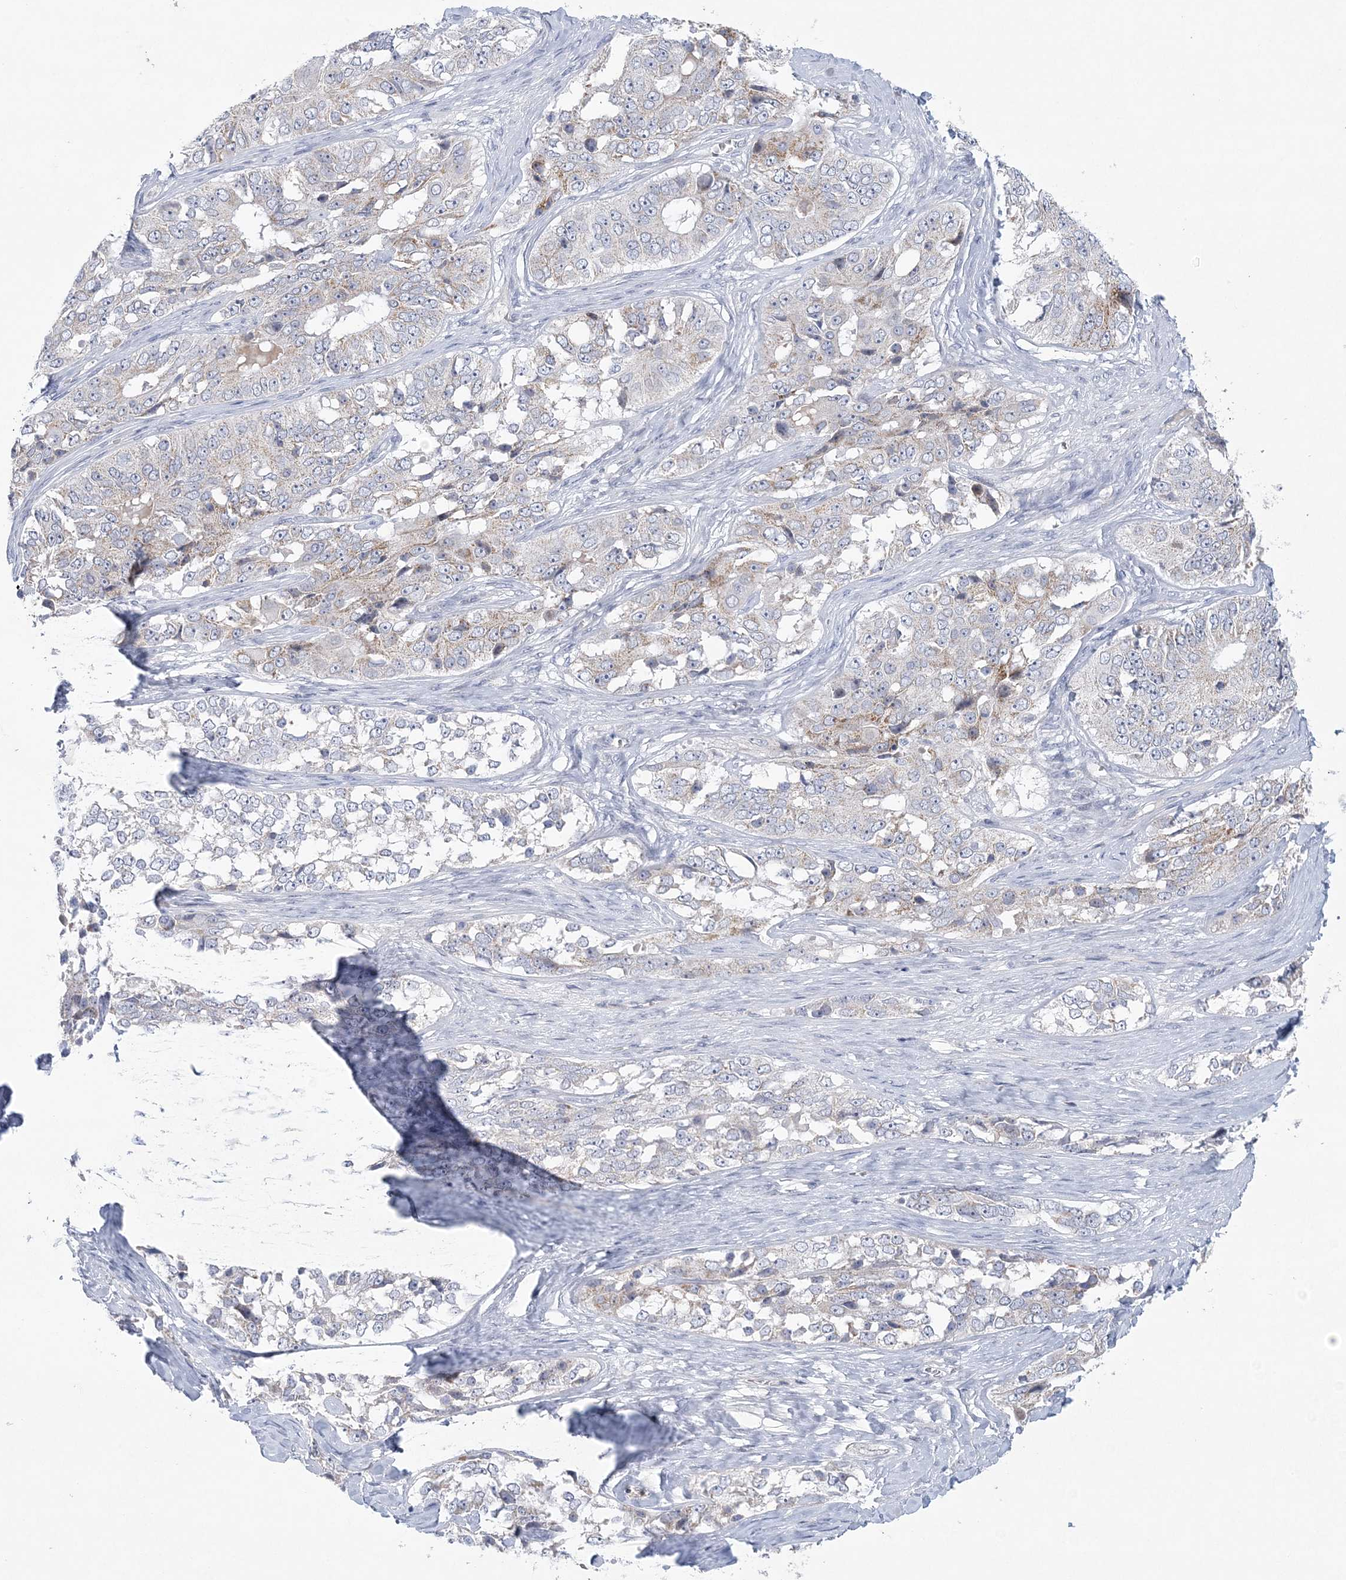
{"staining": {"intensity": "weak", "quantity": "<25%", "location": "cytoplasmic/membranous"}, "tissue": "ovarian cancer", "cell_type": "Tumor cells", "image_type": "cancer", "snomed": [{"axis": "morphology", "description": "Carcinoma, endometroid"}, {"axis": "topography", "description": "Ovary"}], "caption": "Histopathology image shows no protein expression in tumor cells of endometroid carcinoma (ovarian) tissue.", "gene": "NIPAL1", "patient": {"sex": "female", "age": 51}}